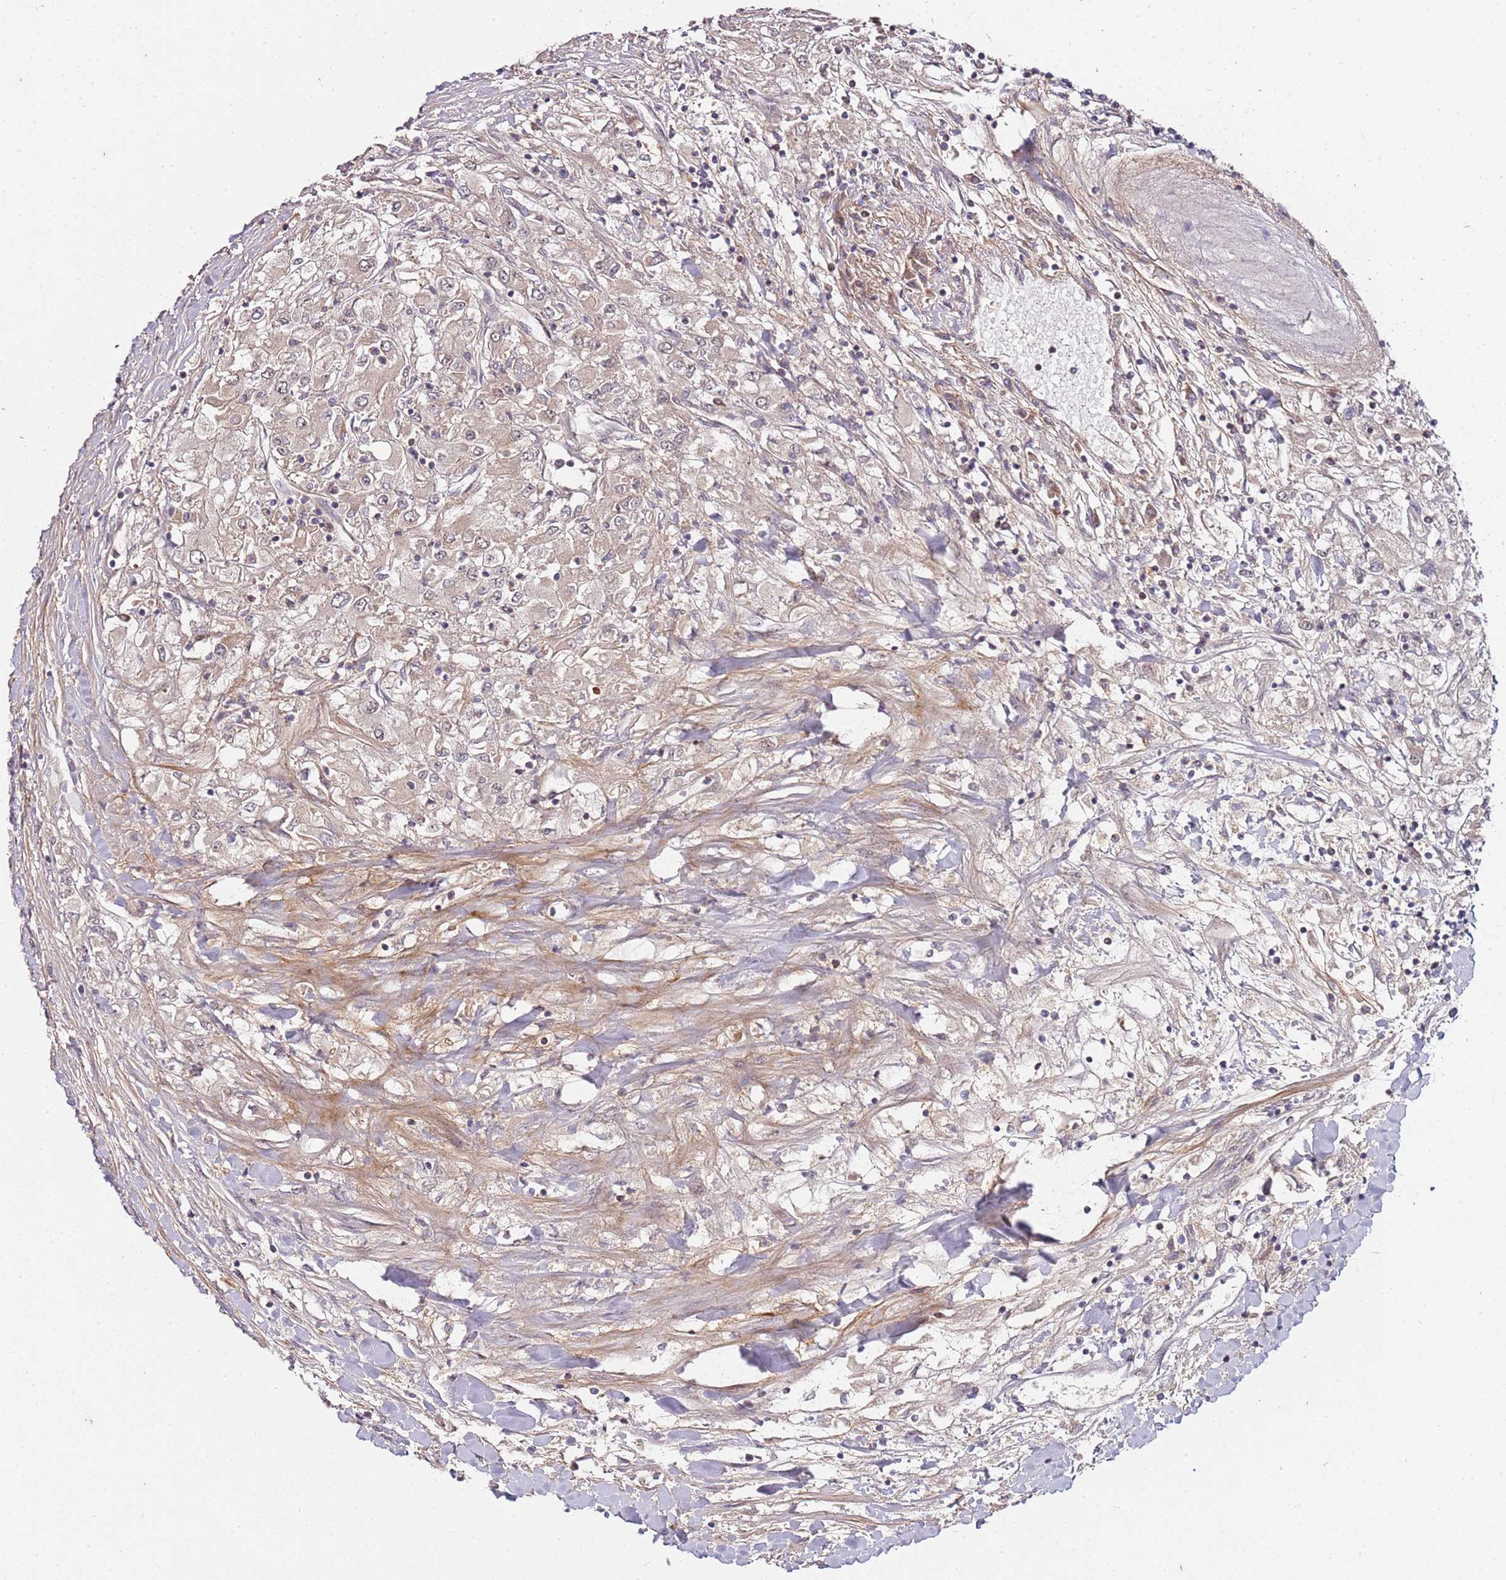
{"staining": {"intensity": "negative", "quantity": "none", "location": "none"}, "tissue": "renal cancer", "cell_type": "Tumor cells", "image_type": "cancer", "snomed": [{"axis": "morphology", "description": "Adenocarcinoma, NOS"}, {"axis": "topography", "description": "Kidney"}], "caption": "Immunohistochemical staining of human renal adenocarcinoma displays no significant staining in tumor cells.", "gene": "EDC3", "patient": {"sex": "male", "age": 80}}